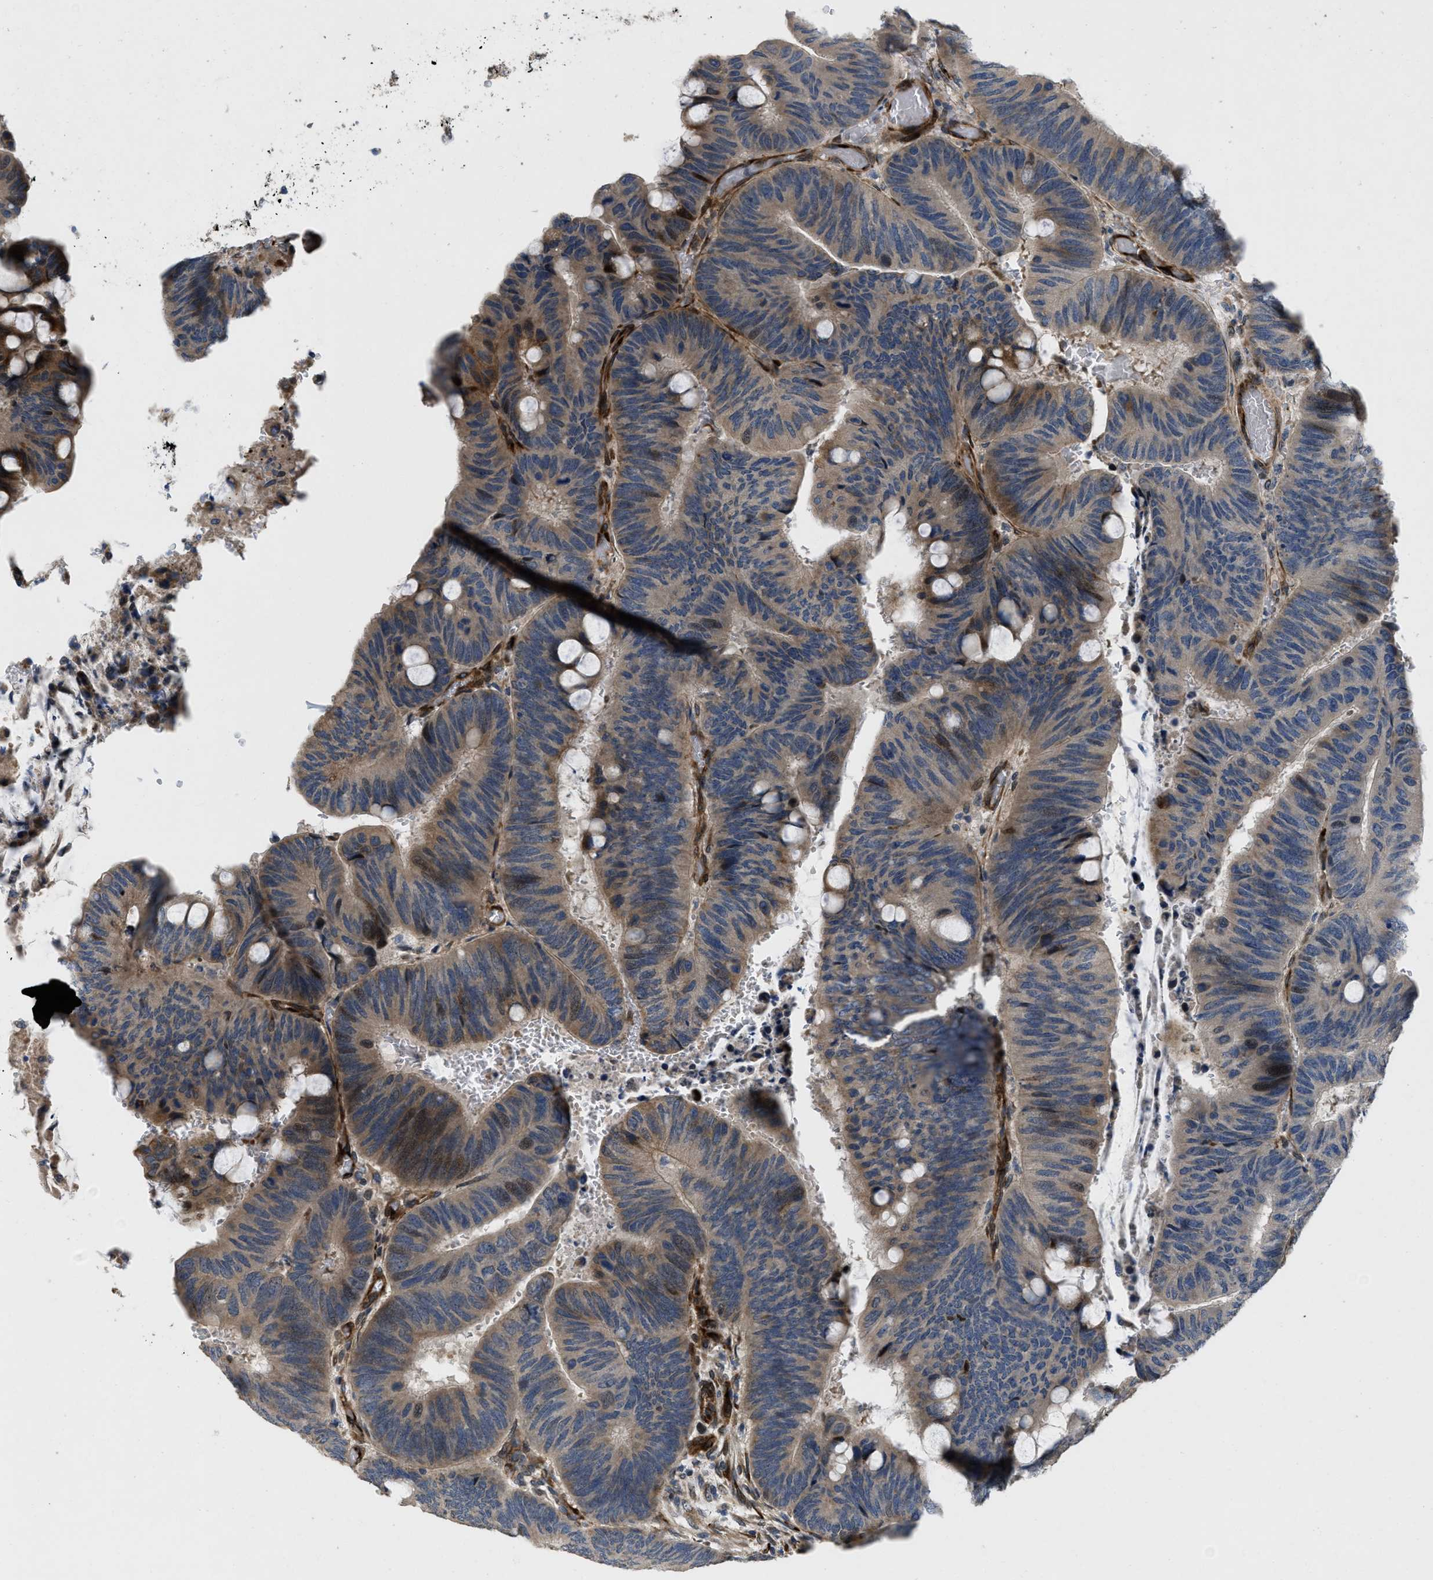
{"staining": {"intensity": "weak", "quantity": ">75%", "location": "cytoplasmic/membranous,nuclear"}, "tissue": "colorectal cancer", "cell_type": "Tumor cells", "image_type": "cancer", "snomed": [{"axis": "morphology", "description": "Normal tissue, NOS"}, {"axis": "morphology", "description": "Adenocarcinoma, NOS"}, {"axis": "topography", "description": "Rectum"}], "caption": "A high-resolution photomicrograph shows immunohistochemistry staining of colorectal adenocarcinoma, which reveals weak cytoplasmic/membranous and nuclear expression in approximately >75% of tumor cells.", "gene": "HSPA12B", "patient": {"sex": "male", "age": 92}}